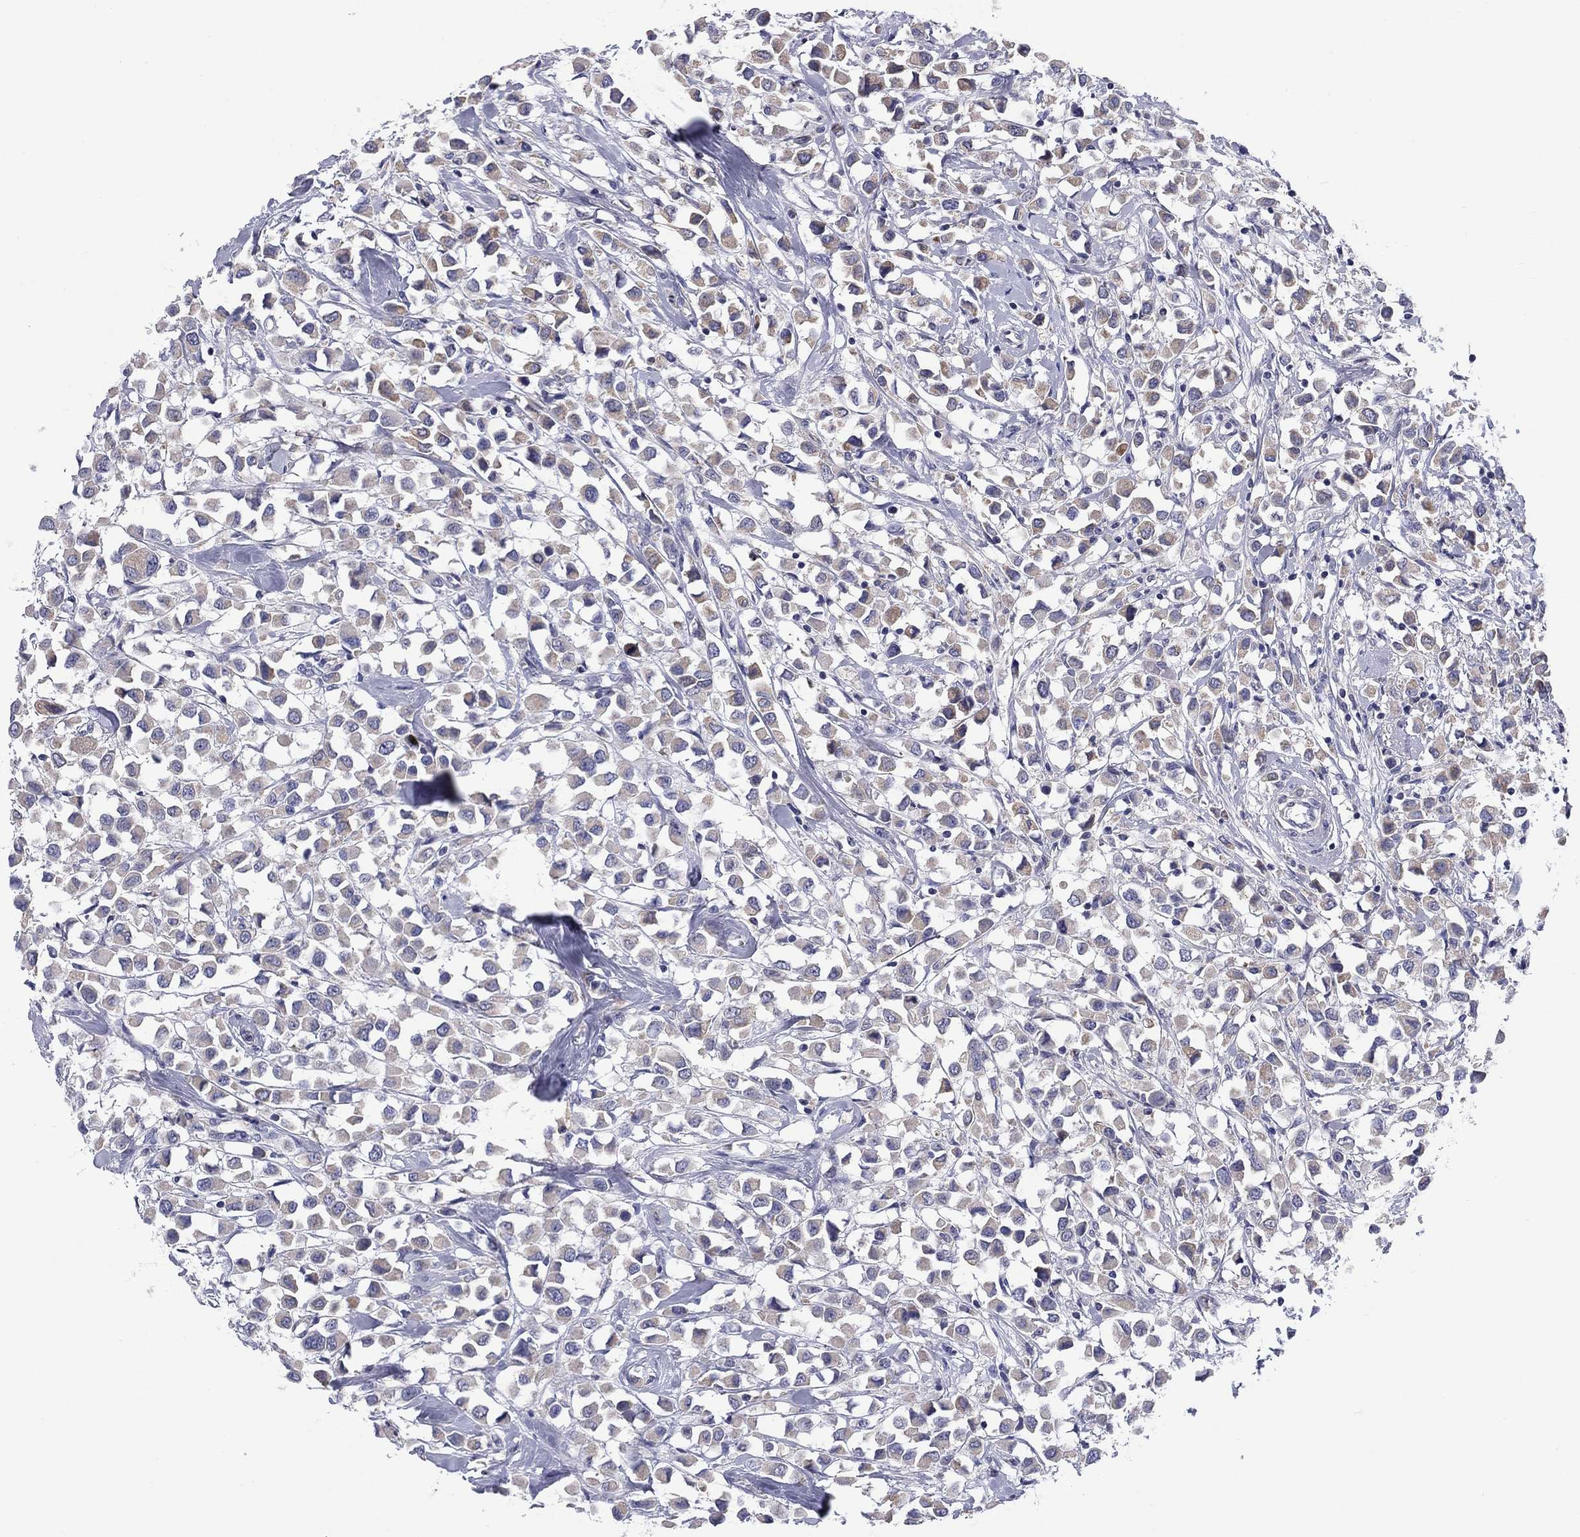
{"staining": {"intensity": "weak", "quantity": "<25%", "location": "cytoplasmic/membranous"}, "tissue": "breast cancer", "cell_type": "Tumor cells", "image_type": "cancer", "snomed": [{"axis": "morphology", "description": "Duct carcinoma"}, {"axis": "topography", "description": "Breast"}], "caption": "Protein analysis of breast infiltrating ductal carcinoma reveals no significant staining in tumor cells.", "gene": "FRK", "patient": {"sex": "female", "age": 61}}